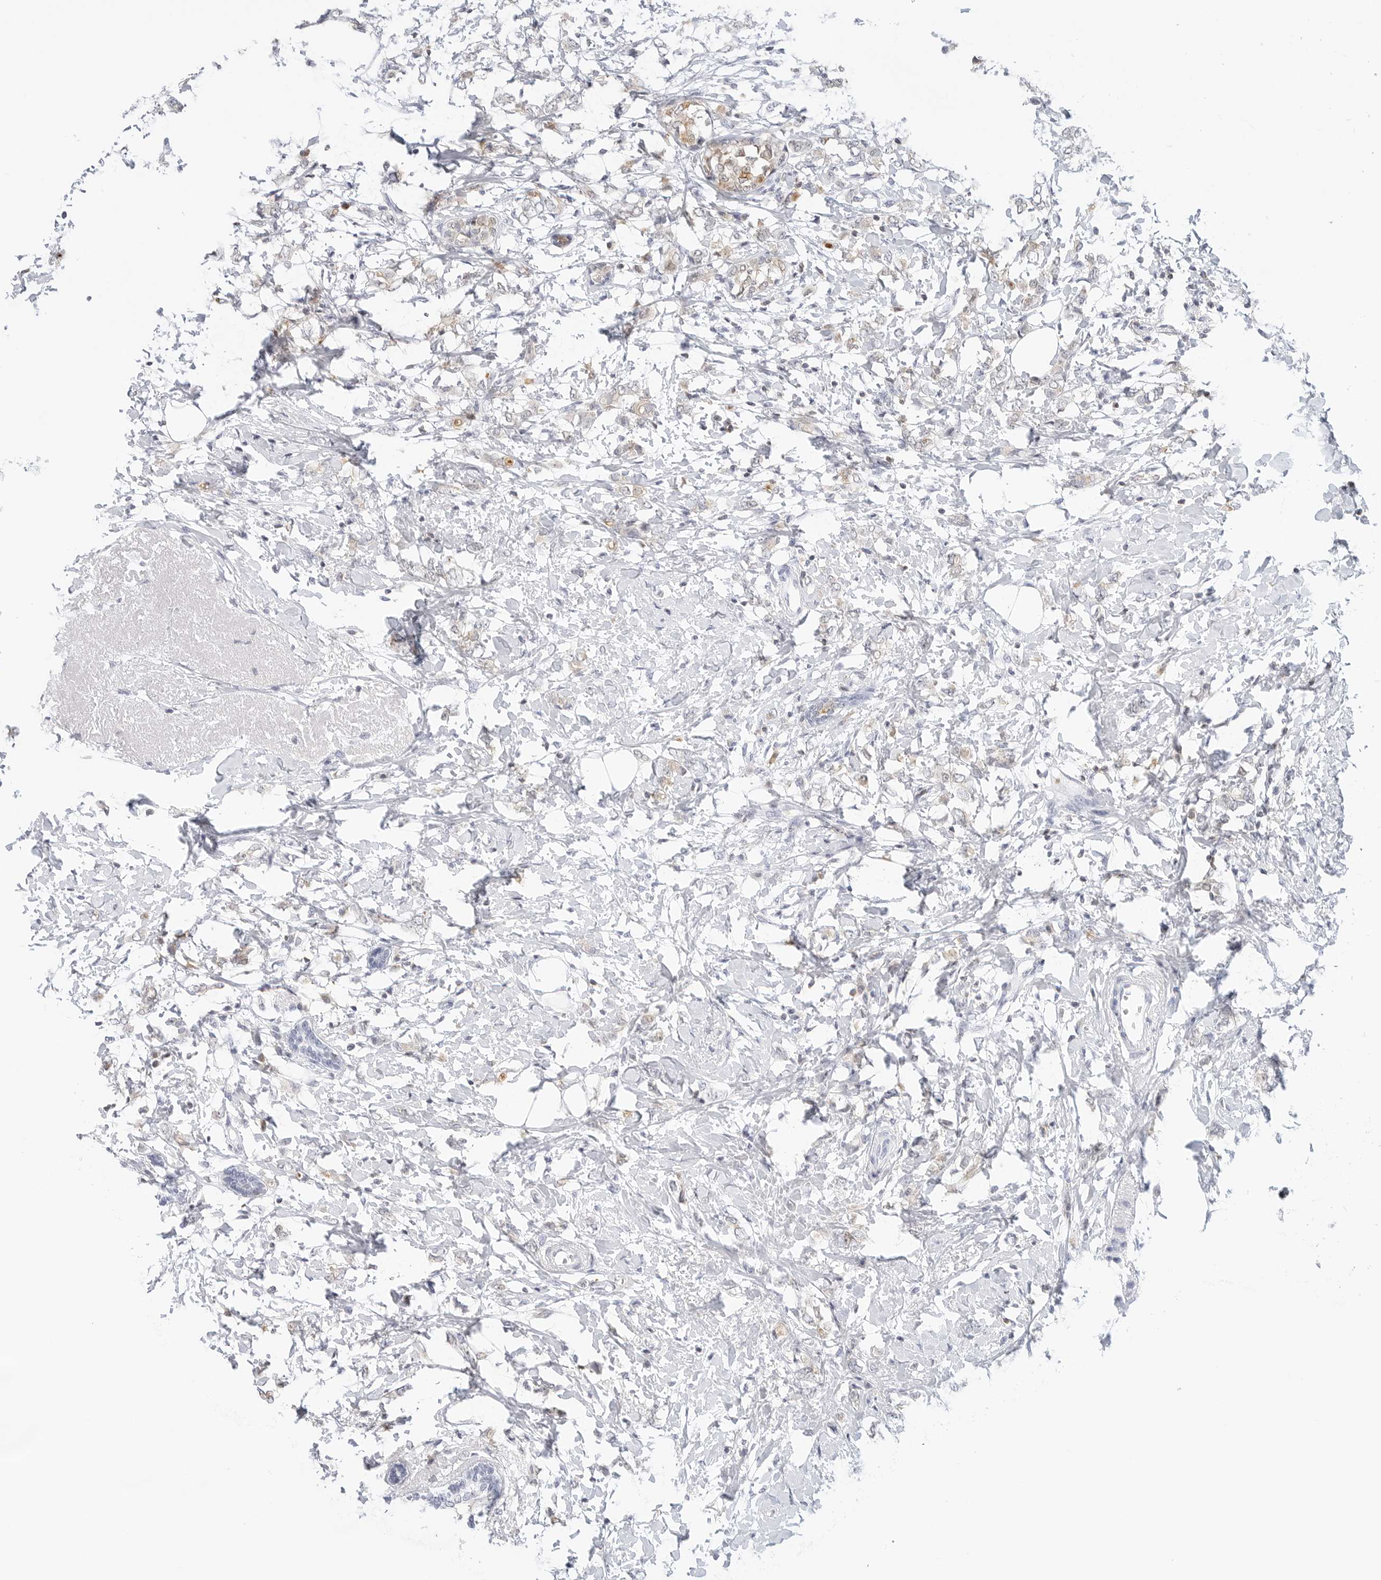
{"staining": {"intensity": "weak", "quantity": "25%-75%", "location": "cytoplasmic/membranous"}, "tissue": "breast cancer", "cell_type": "Tumor cells", "image_type": "cancer", "snomed": [{"axis": "morphology", "description": "Normal tissue, NOS"}, {"axis": "morphology", "description": "Lobular carcinoma"}, {"axis": "topography", "description": "Breast"}], "caption": "Breast lobular carcinoma stained with a brown dye reveals weak cytoplasmic/membranous positive positivity in approximately 25%-75% of tumor cells.", "gene": "SLC9A3R1", "patient": {"sex": "female", "age": 47}}